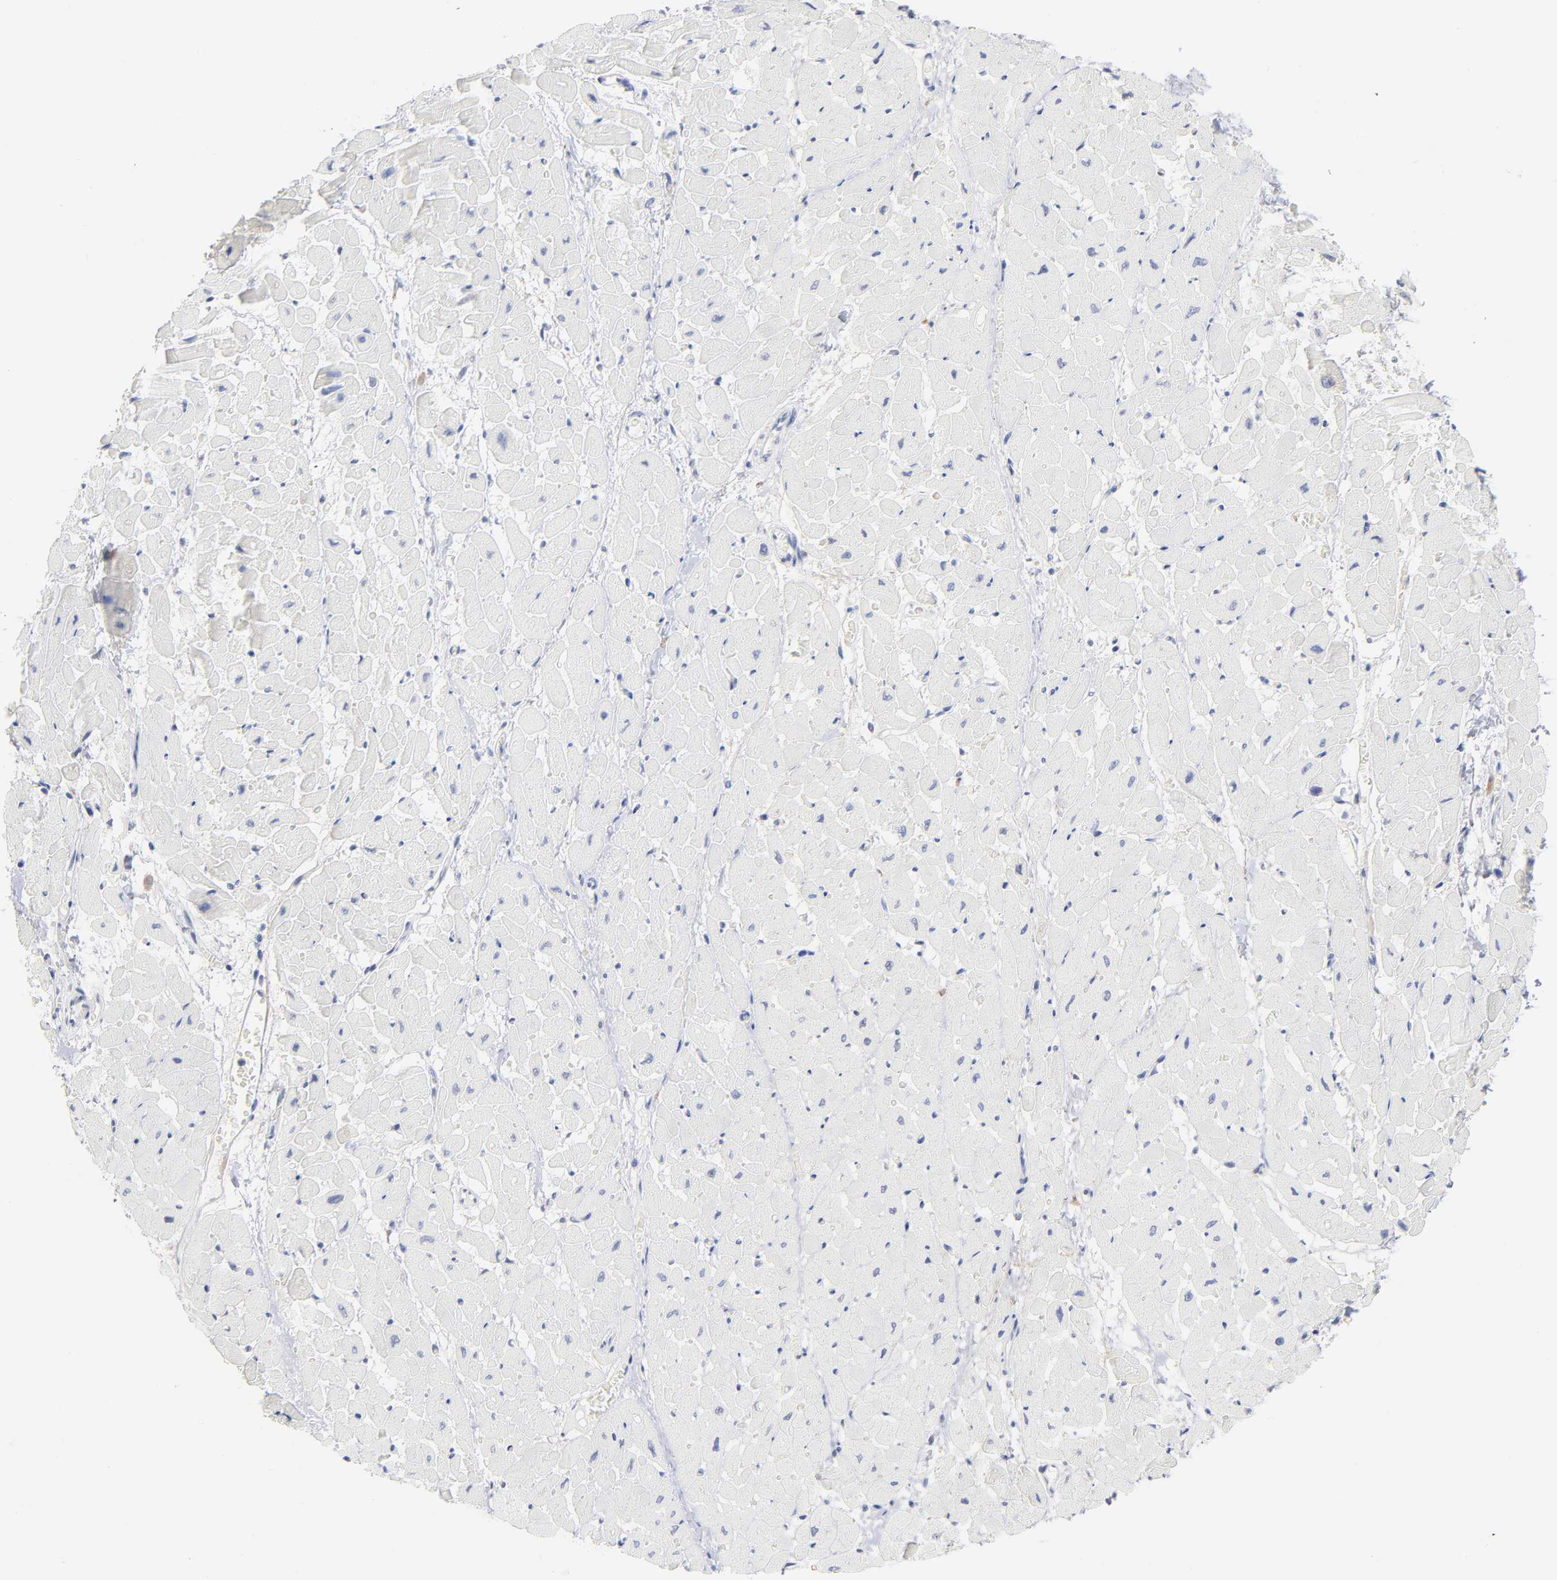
{"staining": {"intensity": "negative", "quantity": "none", "location": "none"}, "tissue": "heart muscle", "cell_type": "Cardiomyocytes", "image_type": "normal", "snomed": [{"axis": "morphology", "description": "Normal tissue, NOS"}, {"axis": "topography", "description": "Heart"}], "caption": "IHC of unremarkable heart muscle displays no staining in cardiomyocytes.", "gene": "LTBP2", "patient": {"sex": "male", "age": 45}}